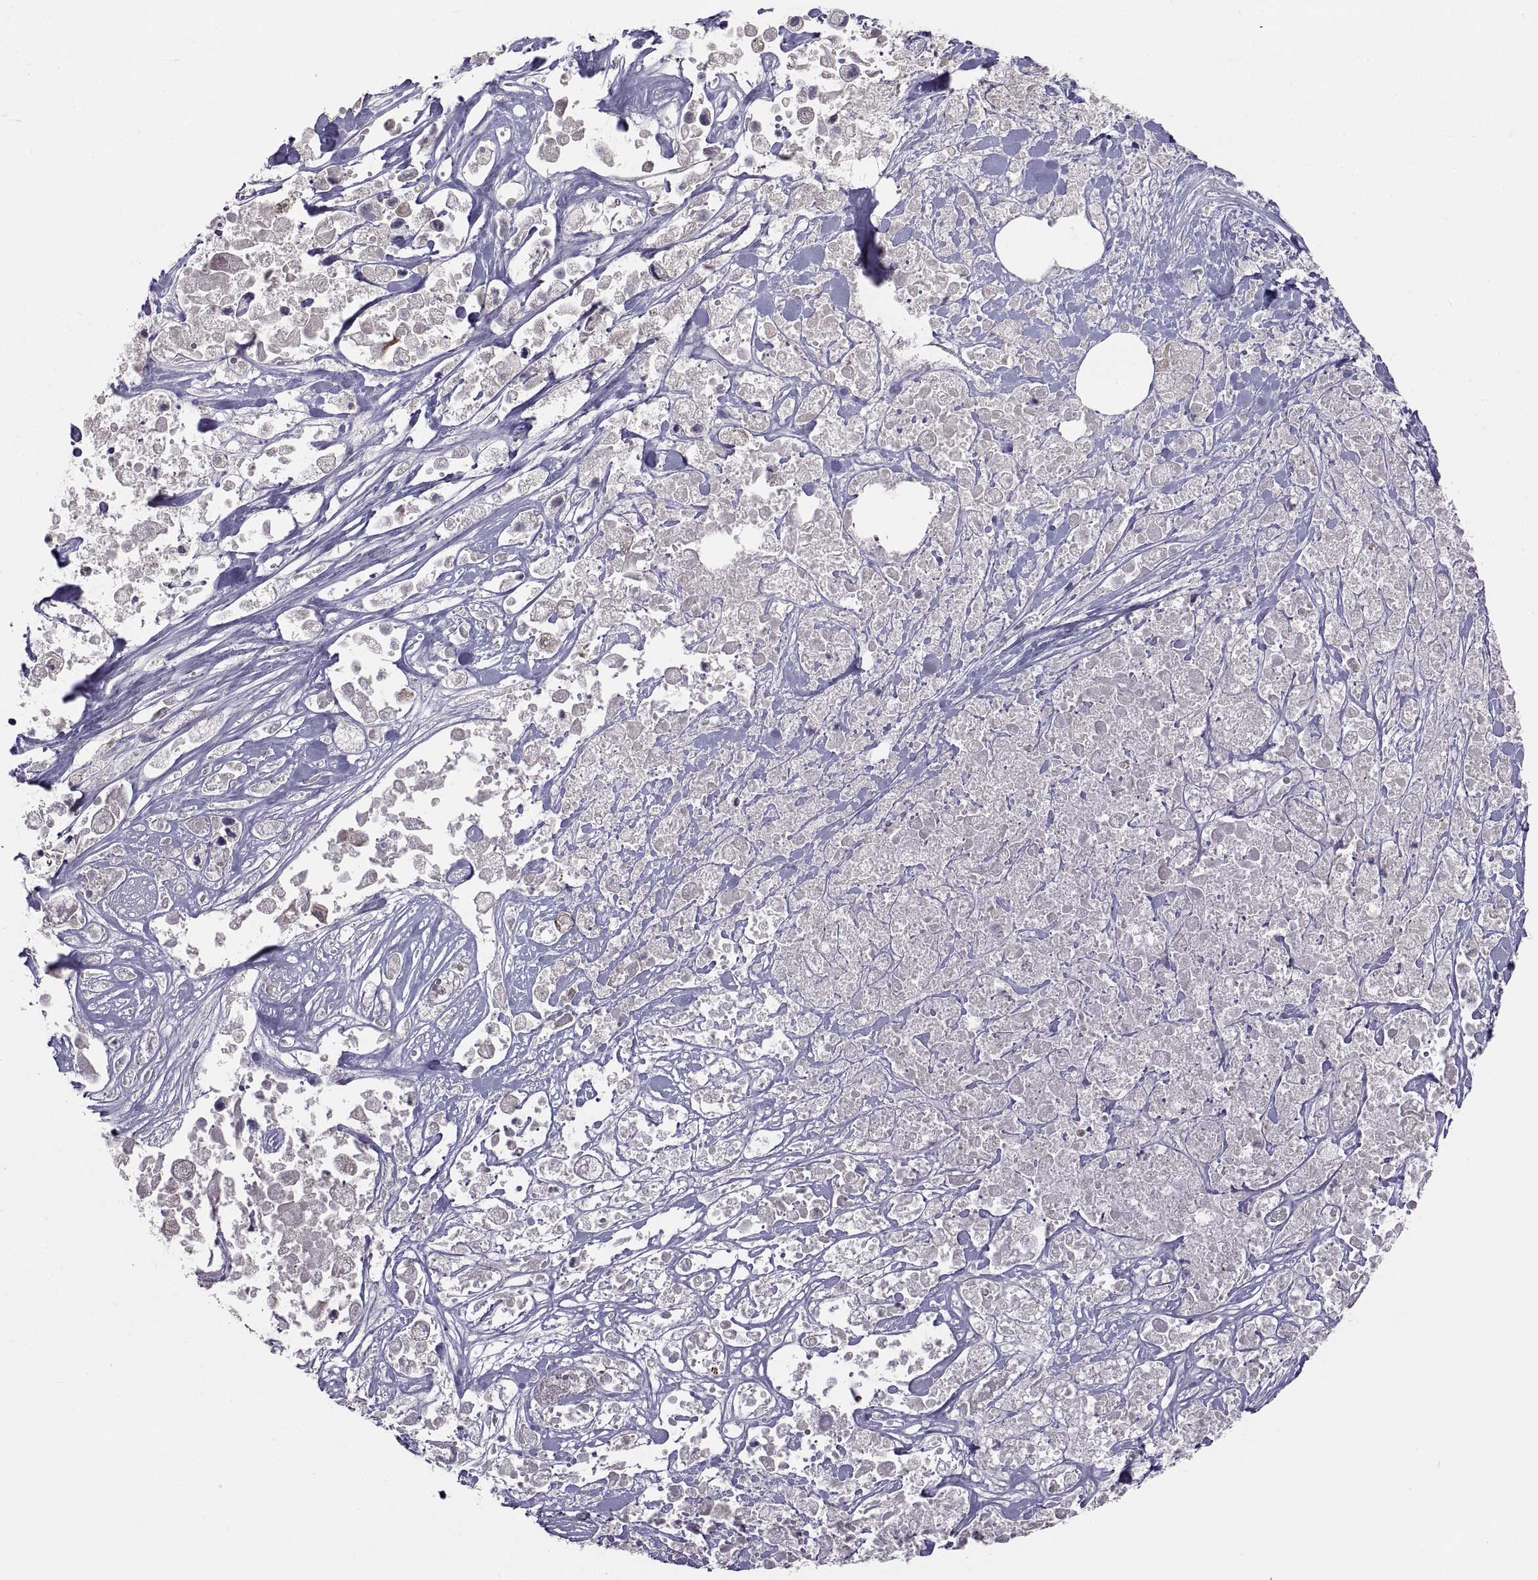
{"staining": {"intensity": "negative", "quantity": "none", "location": "none"}, "tissue": "pancreatic cancer", "cell_type": "Tumor cells", "image_type": "cancer", "snomed": [{"axis": "morphology", "description": "Adenocarcinoma, NOS"}, {"axis": "topography", "description": "Pancreas"}], "caption": "Immunohistochemistry micrograph of human pancreatic adenocarcinoma stained for a protein (brown), which shows no positivity in tumor cells.", "gene": "NPTX2", "patient": {"sex": "male", "age": 44}}